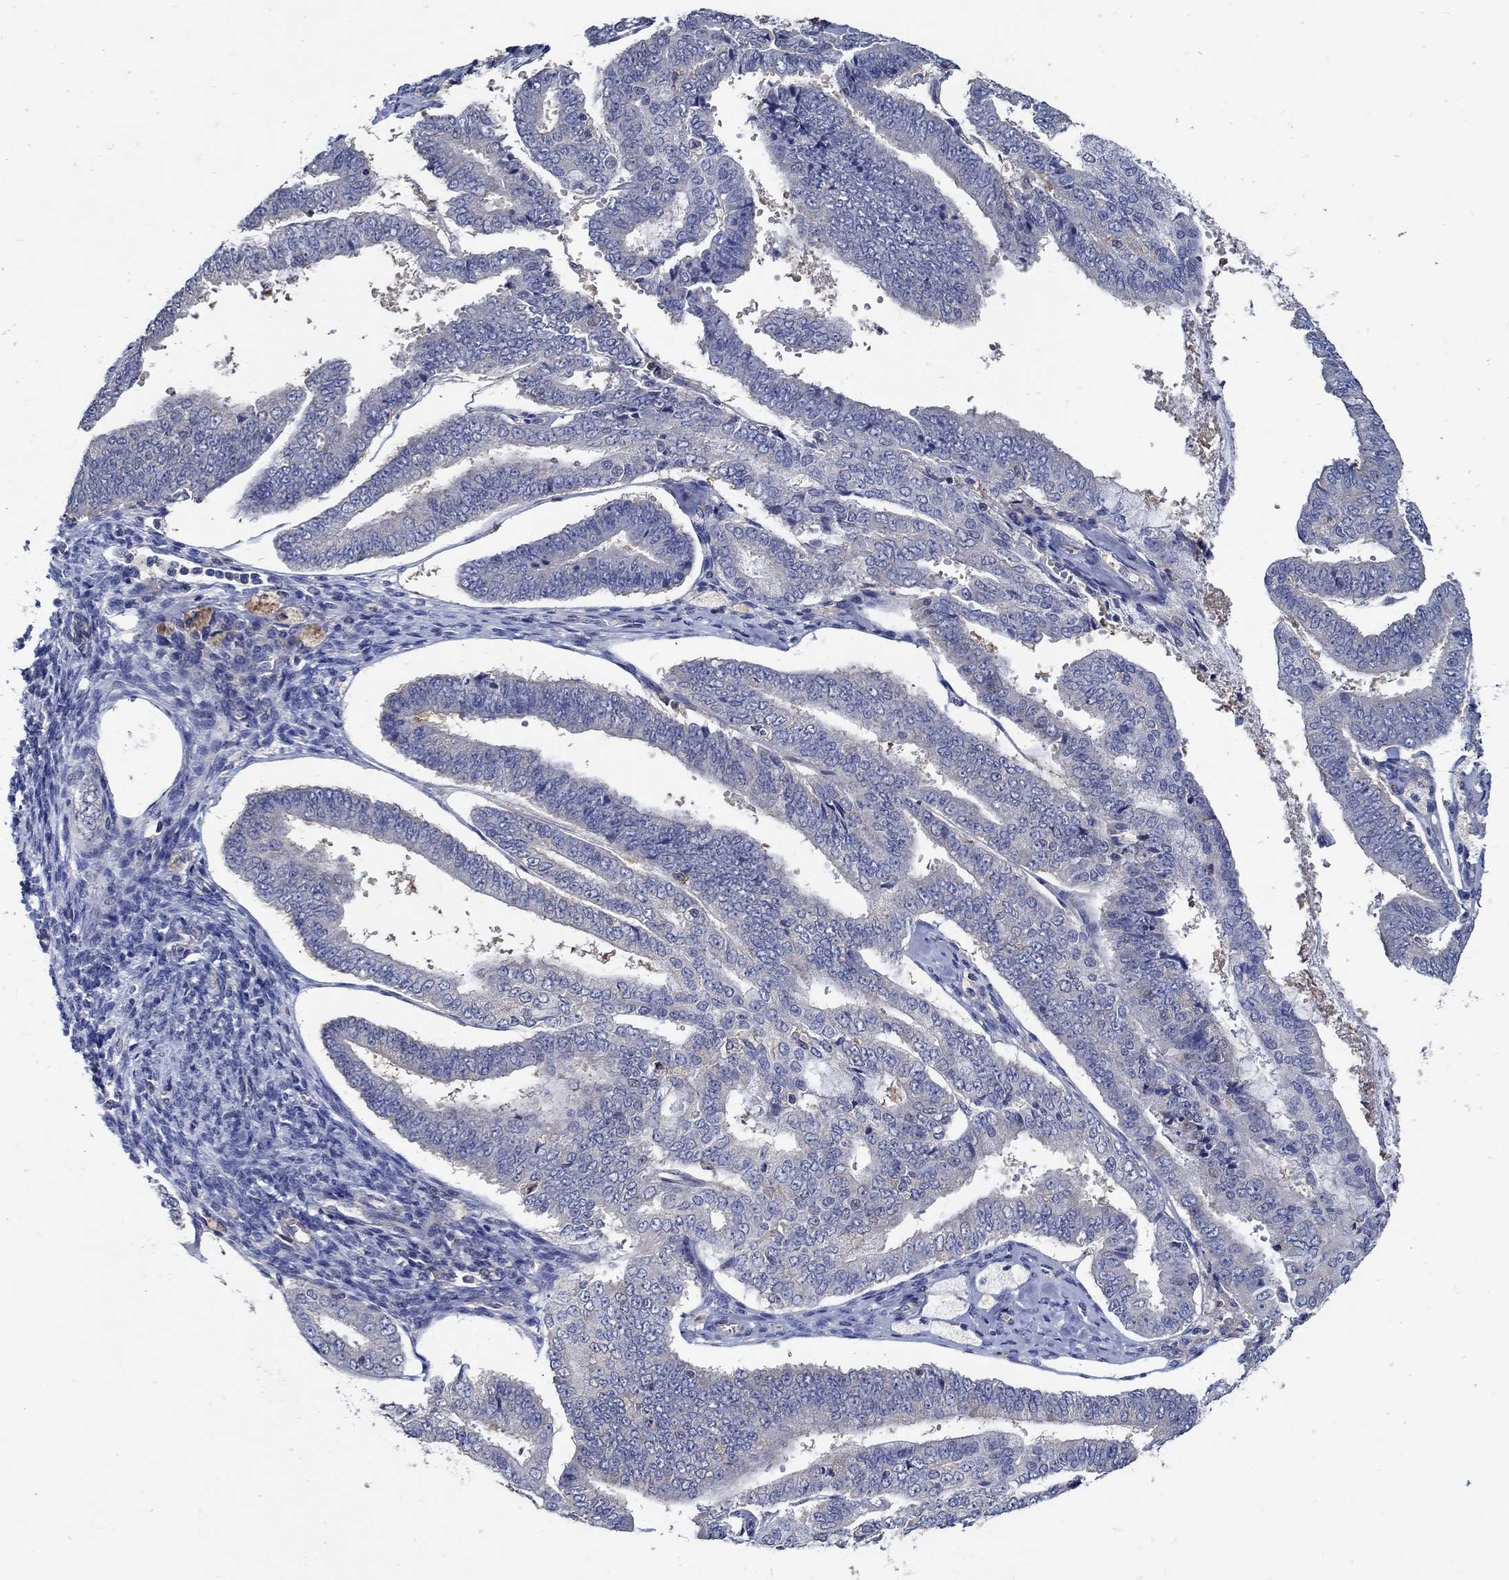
{"staining": {"intensity": "negative", "quantity": "none", "location": "none"}, "tissue": "endometrial cancer", "cell_type": "Tumor cells", "image_type": "cancer", "snomed": [{"axis": "morphology", "description": "Adenocarcinoma, NOS"}, {"axis": "topography", "description": "Endometrium"}], "caption": "The immunohistochemistry (IHC) photomicrograph has no significant expression in tumor cells of endometrial cancer tissue. (Stains: DAB (3,3'-diaminobenzidine) immunohistochemistry (IHC) with hematoxylin counter stain, Microscopy: brightfield microscopy at high magnification).", "gene": "MTHFR", "patient": {"sex": "female", "age": 63}}